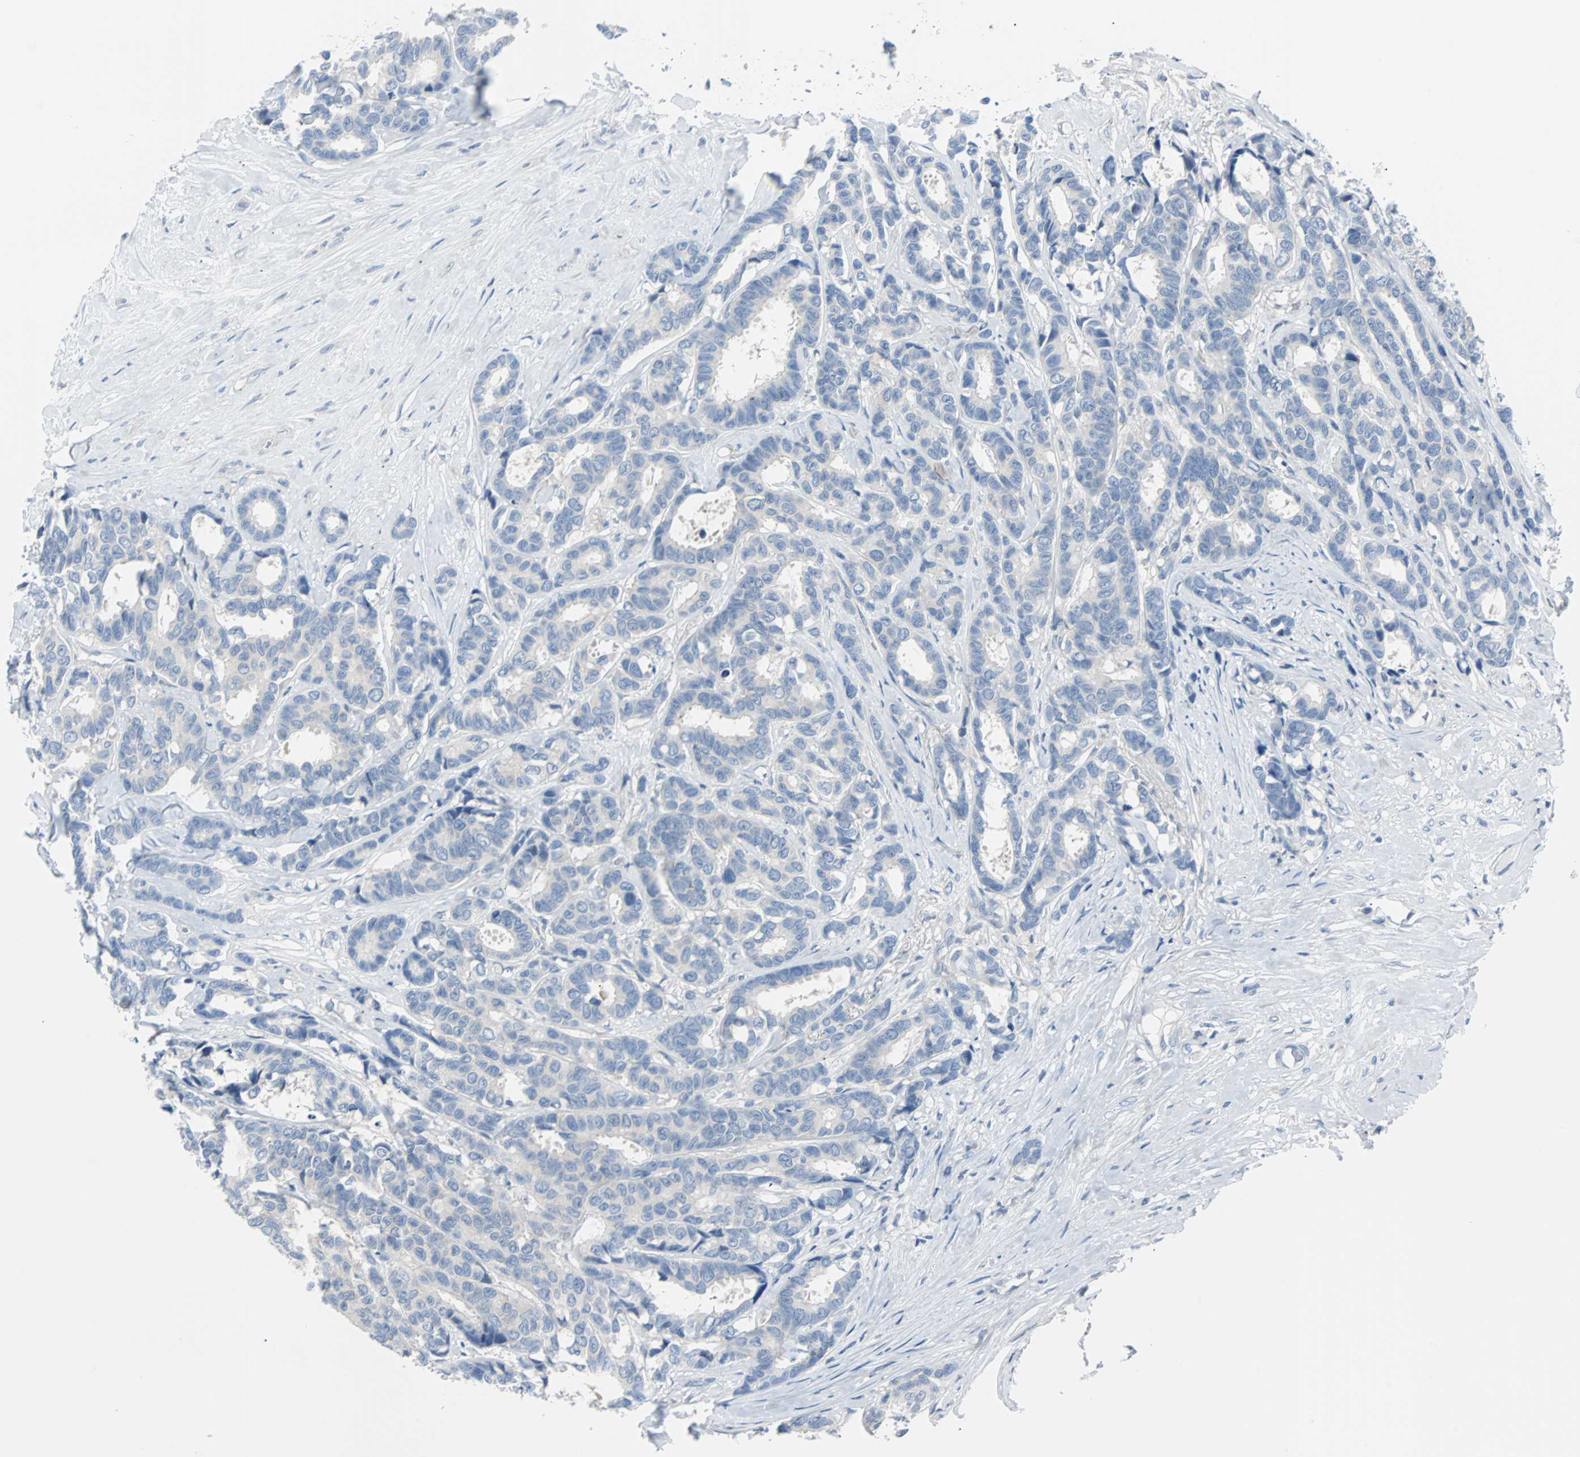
{"staining": {"intensity": "negative", "quantity": "none", "location": "none"}, "tissue": "breast cancer", "cell_type": "Tumor cells", "image_type": "cancer", "snomed": [{"axis": "morphology", "description": "Duct carcinoma"}, {"axis": "topography", "description": "Breast"}], "caption": "The micrograph displays no staining of tumor cells in breast invasive ductal carcinoma.", "gene": "RASA1", "patient": {"sex": "female", "age": 87}}